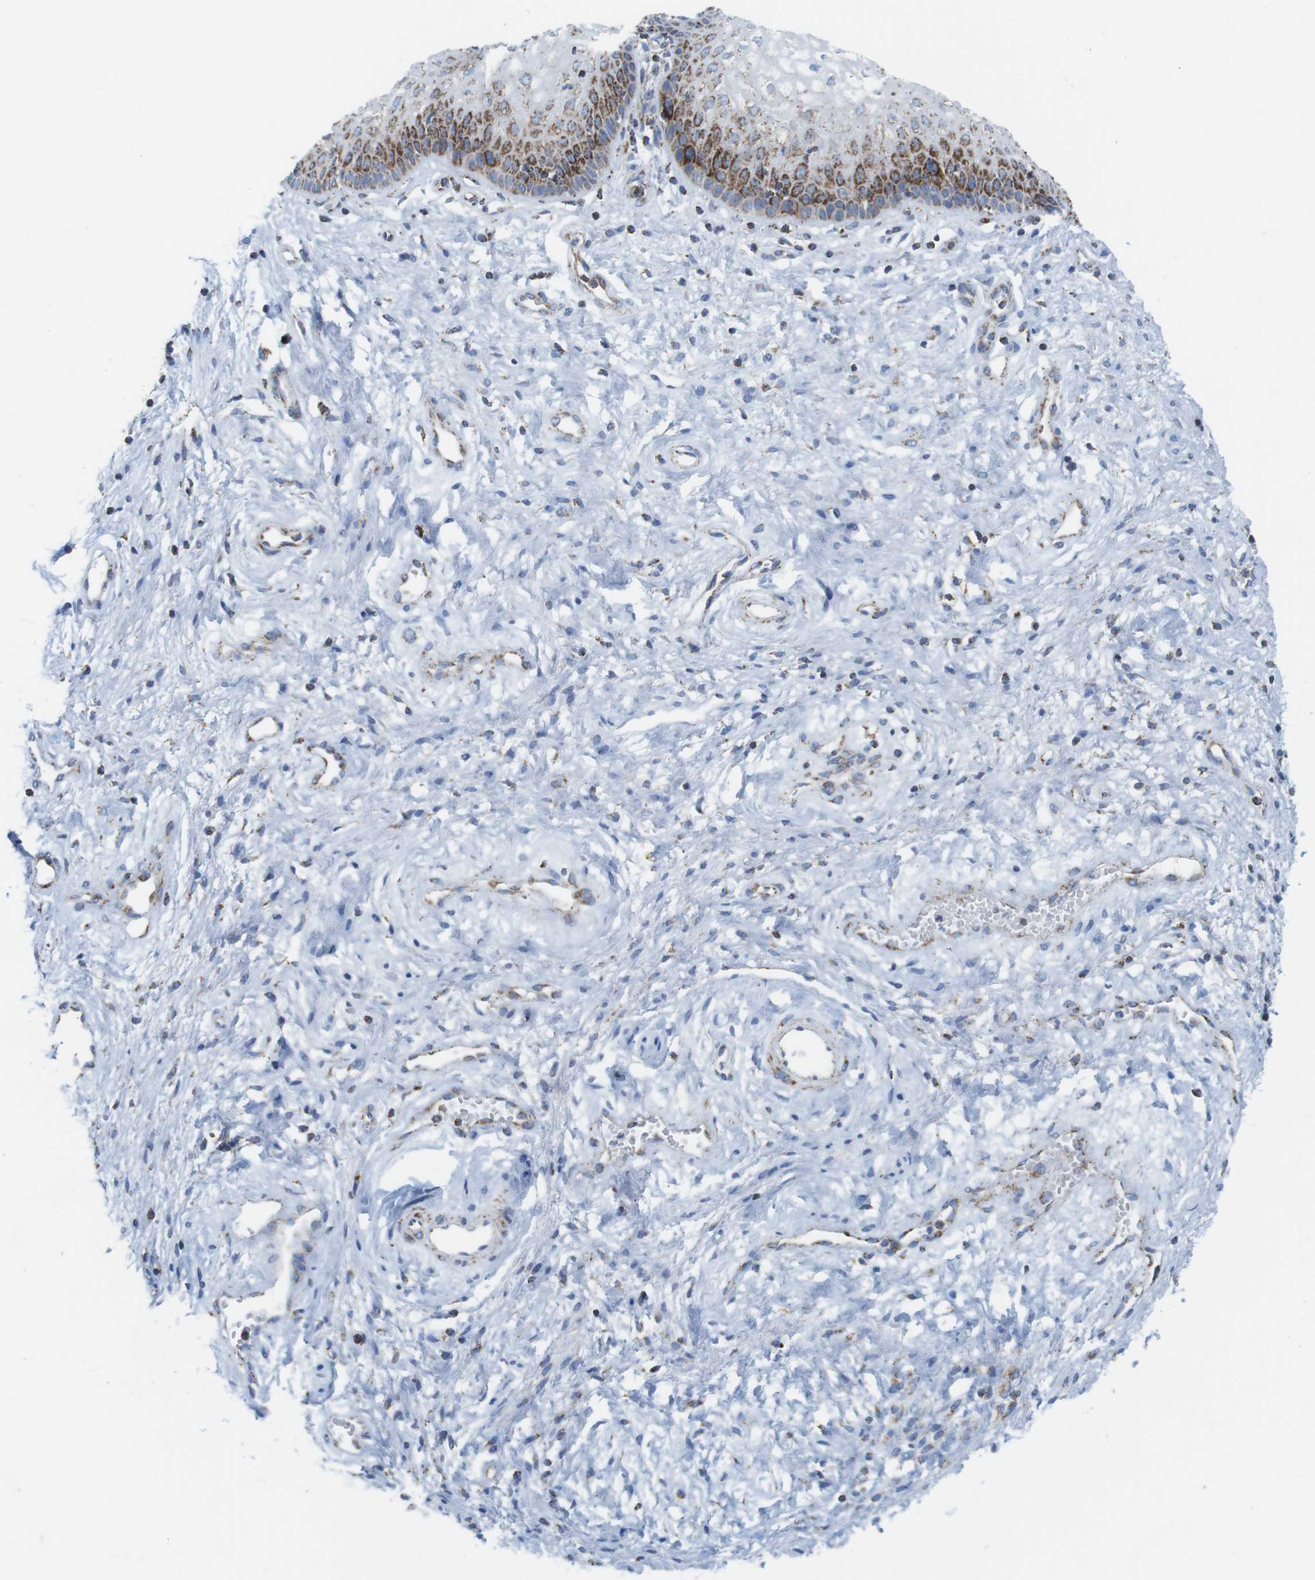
{"staining": {"intensity": "strong", "quantity": "25%-75%", "location": "cytoplasmic/membranous"}, "tissue": "vagina", "cell_type": "Squamous epithelial cells", "image_type": "normal", "snomed": [{"axis": "morphology", "description": "Normal tissue, NOS"}, {"axis": "topography", "description": "Vagina"}], "caption": "Human vagina stained with a brown dye shows strong cytoplasmic/membranous positive expression in about 25%-75% of squamous epithelial cells.", "gene": "ATP5PO", "patient": {"sex": "female", "age": 34}}